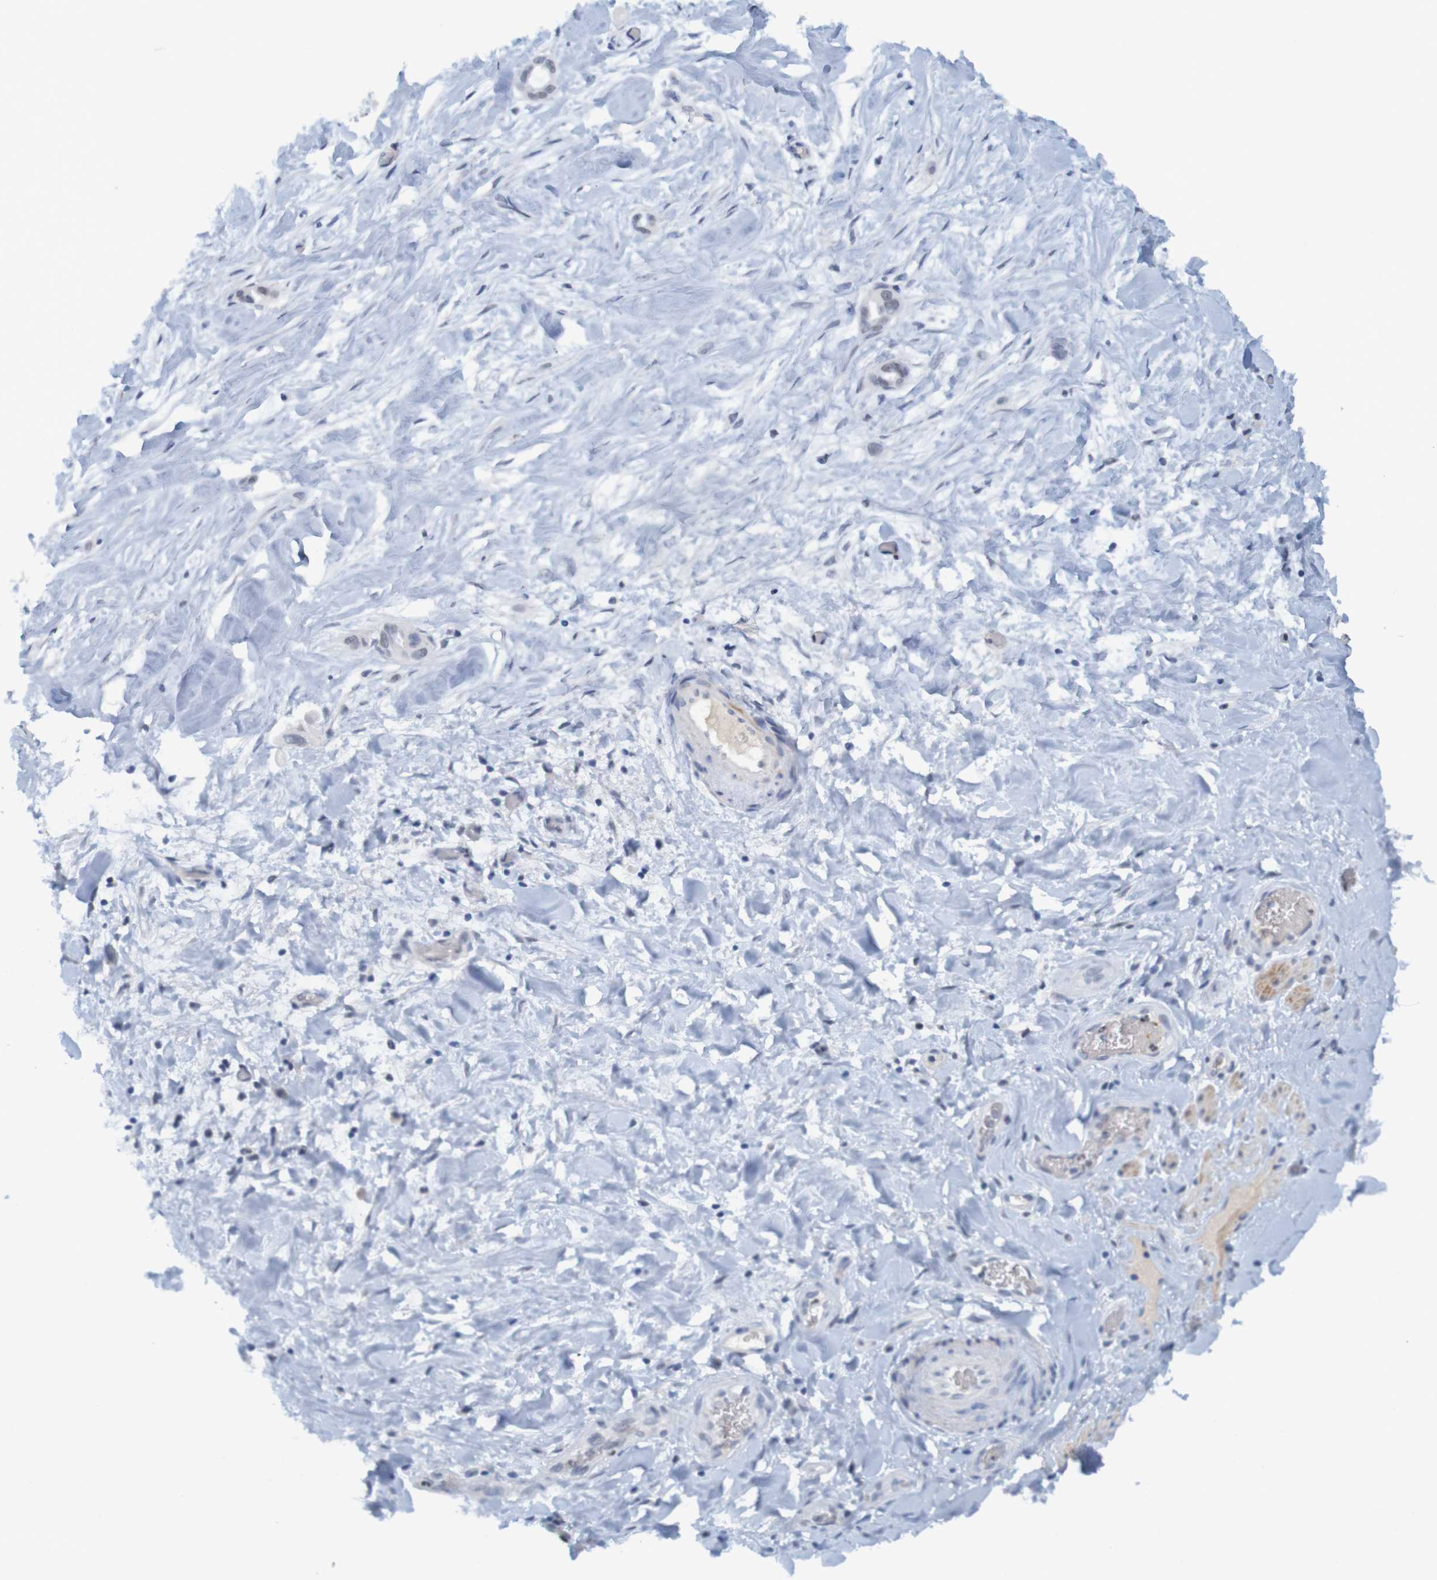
{"staining": {"intensity": "negative", "quantity": "none", "location": "none"}, "tissue": "liver cancer", "cell_type": "Tumor cells", "image_type": "cancer", "snomed": [{"axis": "morphology", "description": "Cholangiocarcinoma"}, {"axis": "topography", "description": "Liver"}], "caption": "IHC photomicrograph of human liver cancer (cholangiocarcinoma) stained for a protein (brown), which shows no positivity in tumor cells. Nuclei are stained in blue.", "gene": "USP36", "patient": {"sex": "female", "age": 65}}